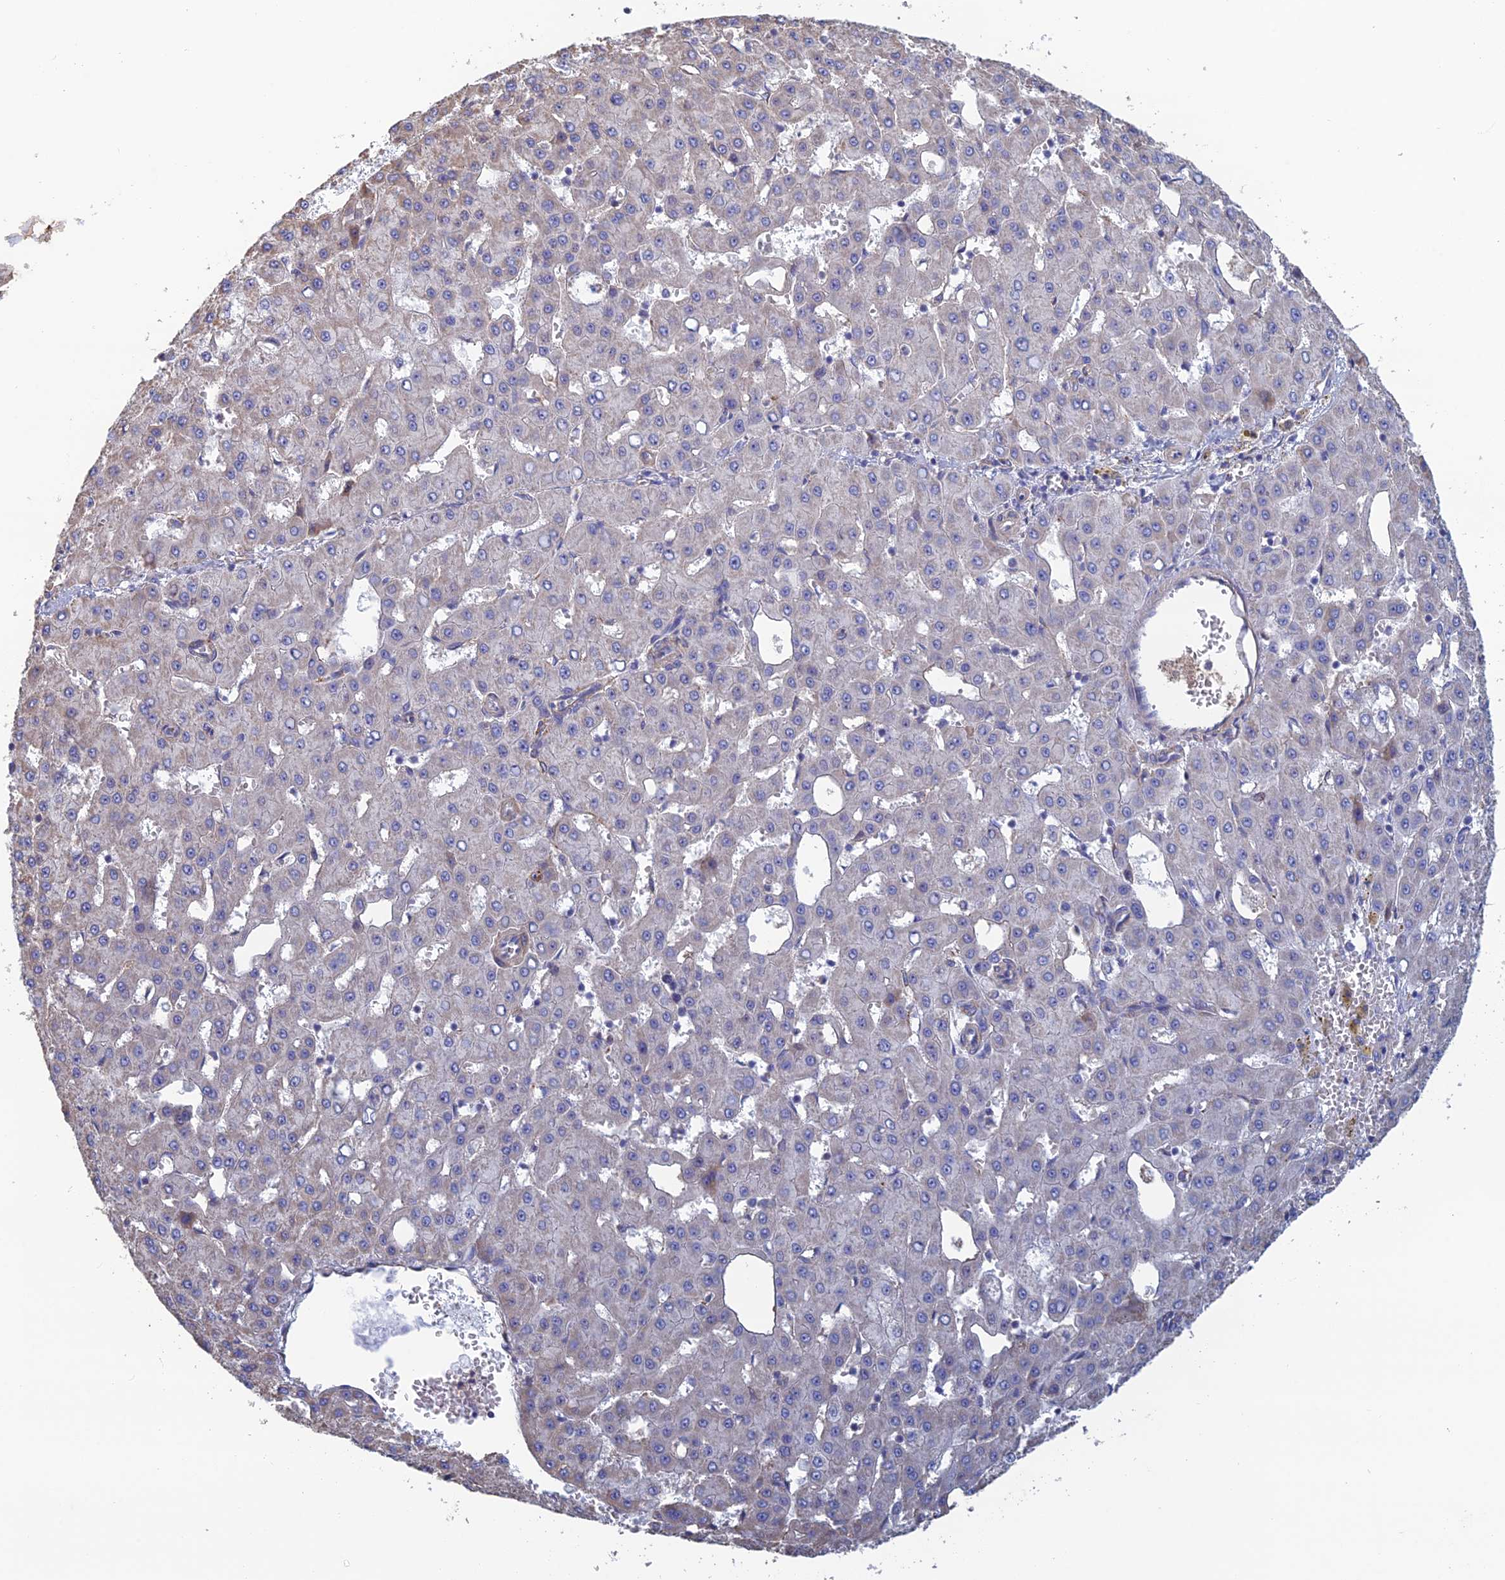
{"staining": {"intensity": "negative", "quantity": "none", "location": "none"}, "tissue": "liver cancer", "cell_type": "Tumor cells", "image_type": "cancer", "snomed": [{"axis": "morphology", "description": "Carcinoma, Hepatocellular, NOS"}, {"axis": "topography", "description": "Liver"}], "caption": "Tumor cells show no significant staining in liver hepatocellular carcinoma.", "gene": "PCDHA5", "patient": {"sex": "male", "age": 47}}